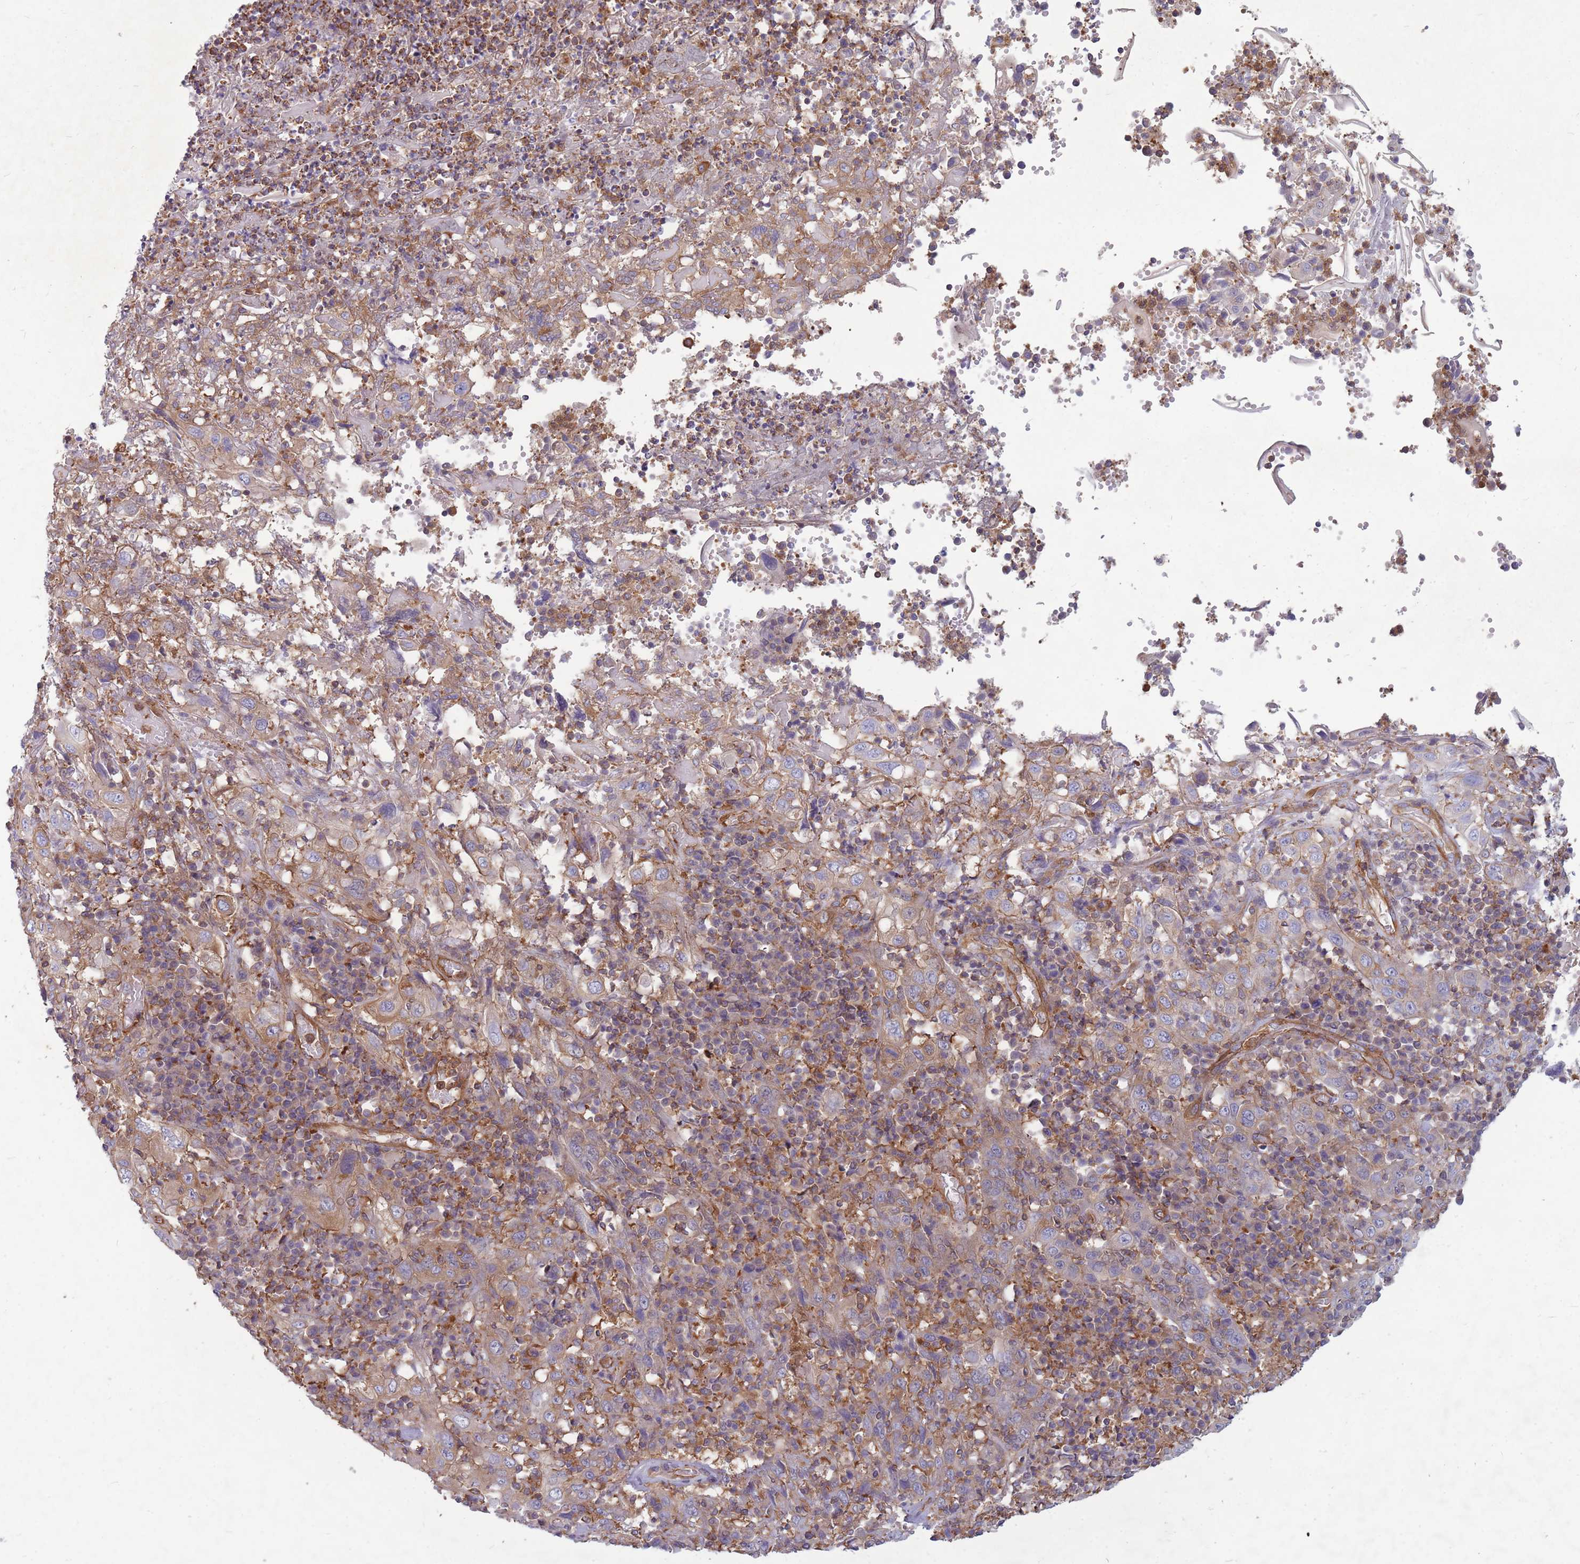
{"staining": {"intensity": "moderate", "quantity": "<25%", "location": "cytoplasmic/membranous"}, "tissue": "cervical cancer", "cell_type": "Tumor cells", "image_type": "cancer", "snomed": [{"axis": "morphology", "description": "Squamous cell carcinoma, NOS"}, {"axis": "topography", "description": "Cervix"}], "caption": "An immunohistochemistry (IHC) histopathology image of neoplastic tissue is shown. Protein staining in brown labels moderate cytoplasmic/membranous positivity in cervical cancer (squamous cell carcinoma) within tumor cells.", "gene": "GGA1", "patient": {"sex": "female", "age": 46}}